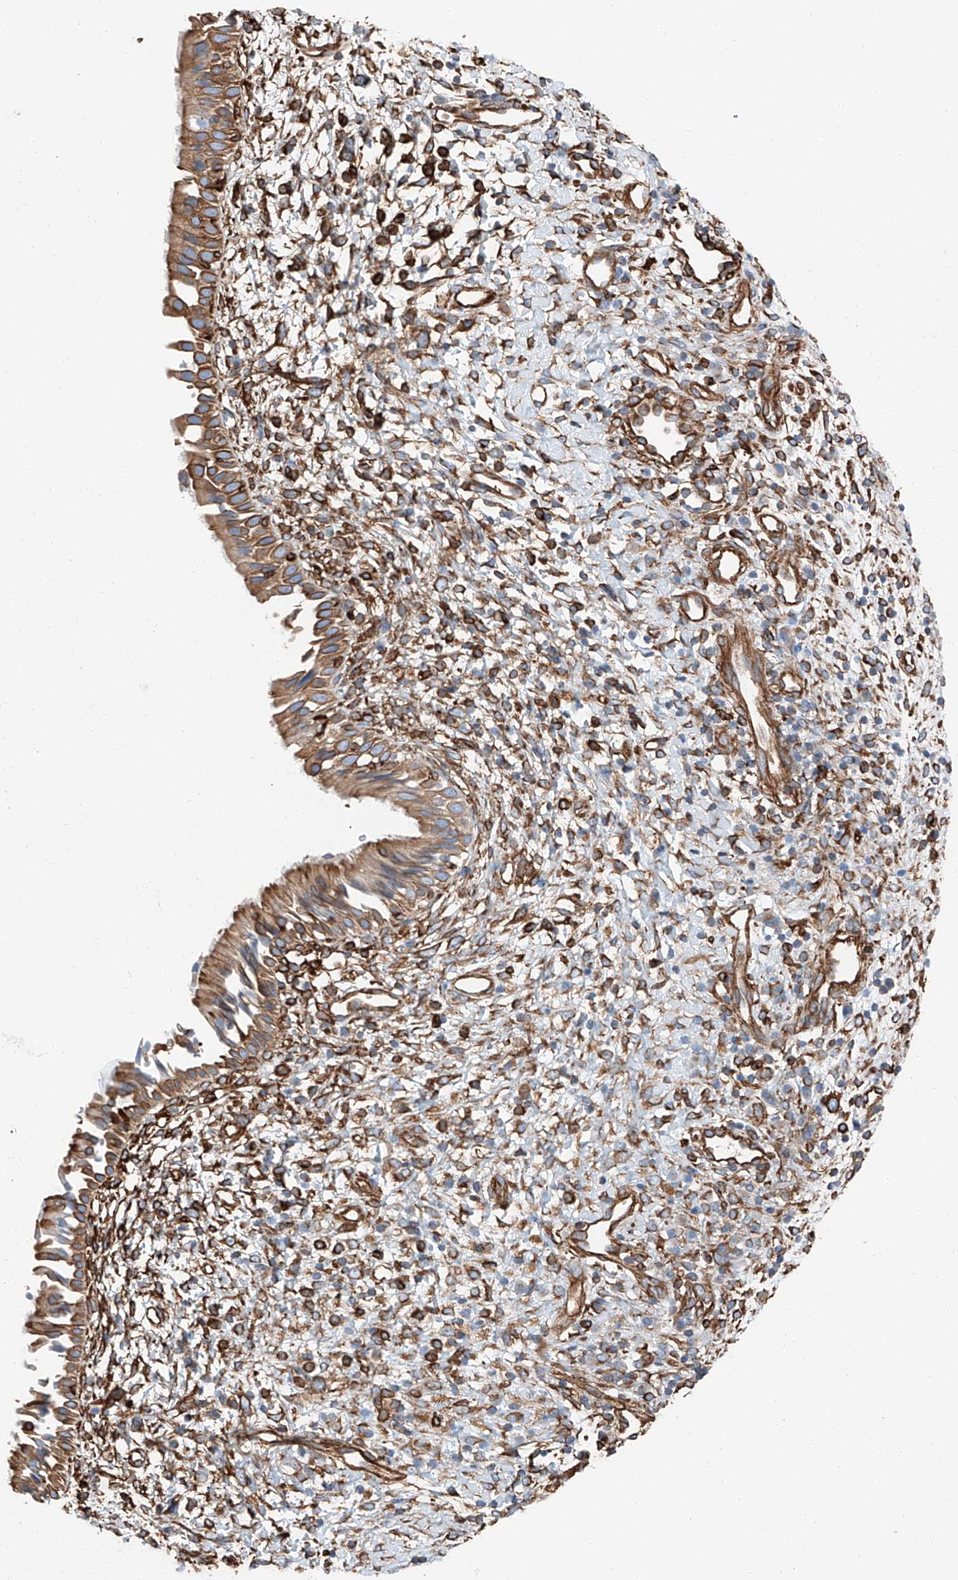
{"staining": {"intensity": "moderate", "quantity": ">75%", "location": "cytoplasmic/membranous"}, "tissue": "nasopharynx", "cell_type": "Respiratory epithelial cells", "image_type": "normal", "snomed": [{"axis": "morphology", "description": "Normal tissue, NOS"}, {"axis": "topography", "description": "Nasopharynx"}], "caption": "Normal nasopharynx was stained to show a protein in brown. There is medium levels of moderate cytoplasmic/membranous staining in approximately >75% of respiratory epithelial cells. (DAB (3,3'-diaminobenzidine) IHC, brown staining for protein, blue staining for nuclei).", "gene": "ZNF804A", "patient": {"sex": "male", "age": 22}}